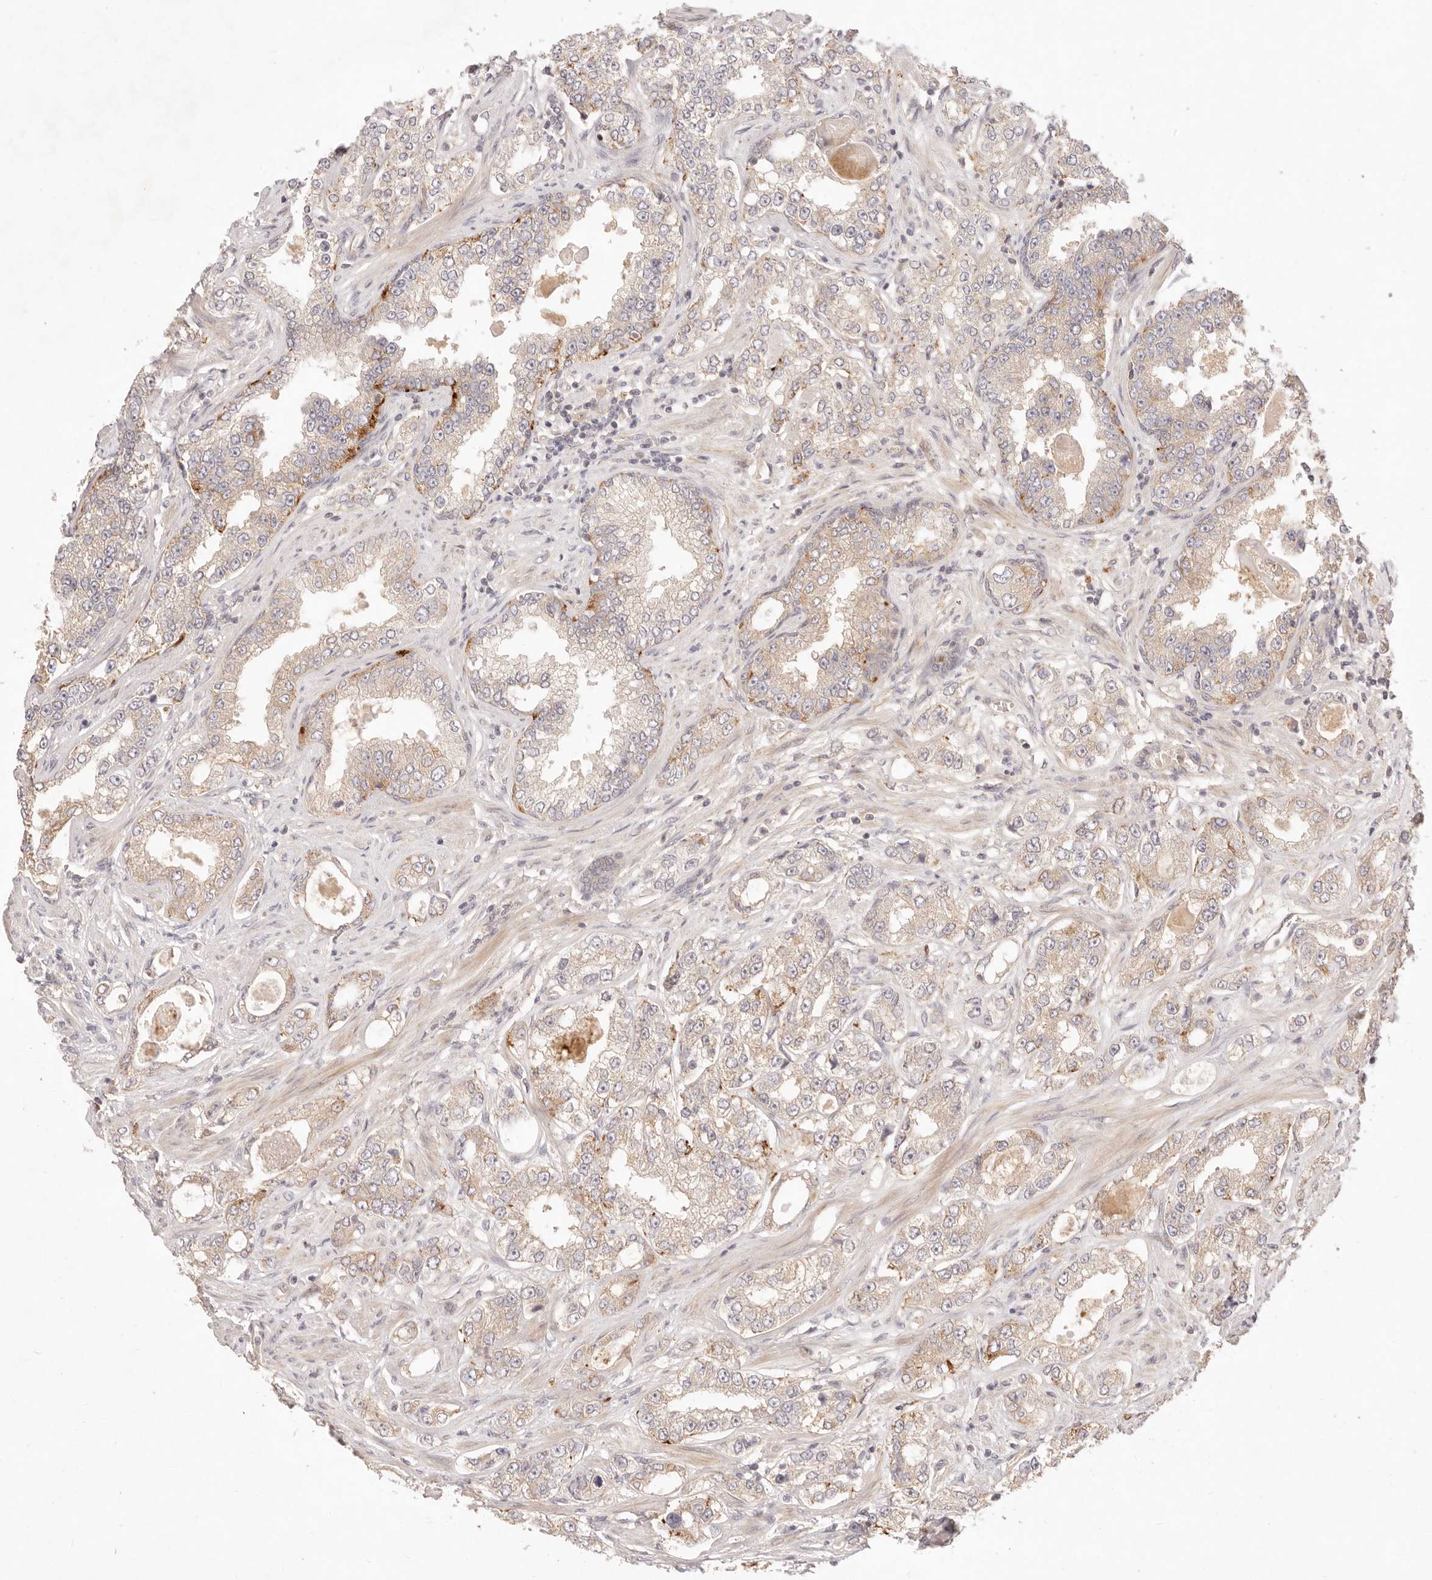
{"staining": {"intensity": "moderate", "quantity": "<25%", "location": "cytoplasmic/membranous"}, "tissue": "prostate cancer", "cell_type": "Tumor cells", "image_type": "cancer", "snomed": [{"axis": "morphology", "description": "Normal tissue, NOS"}, {"axis": "morphology", "description": "Adenocarcinoma, High grade"}, {"axis": "topography", "description": "Prostate"}], "caption": "Human adenocarcinoma (high-grade) (prostate) stained with a protein marker reveals moderate staining in tumor cells.", "gene": "PPP1R3B", "patient": {"sex": "male", "age": 83}}